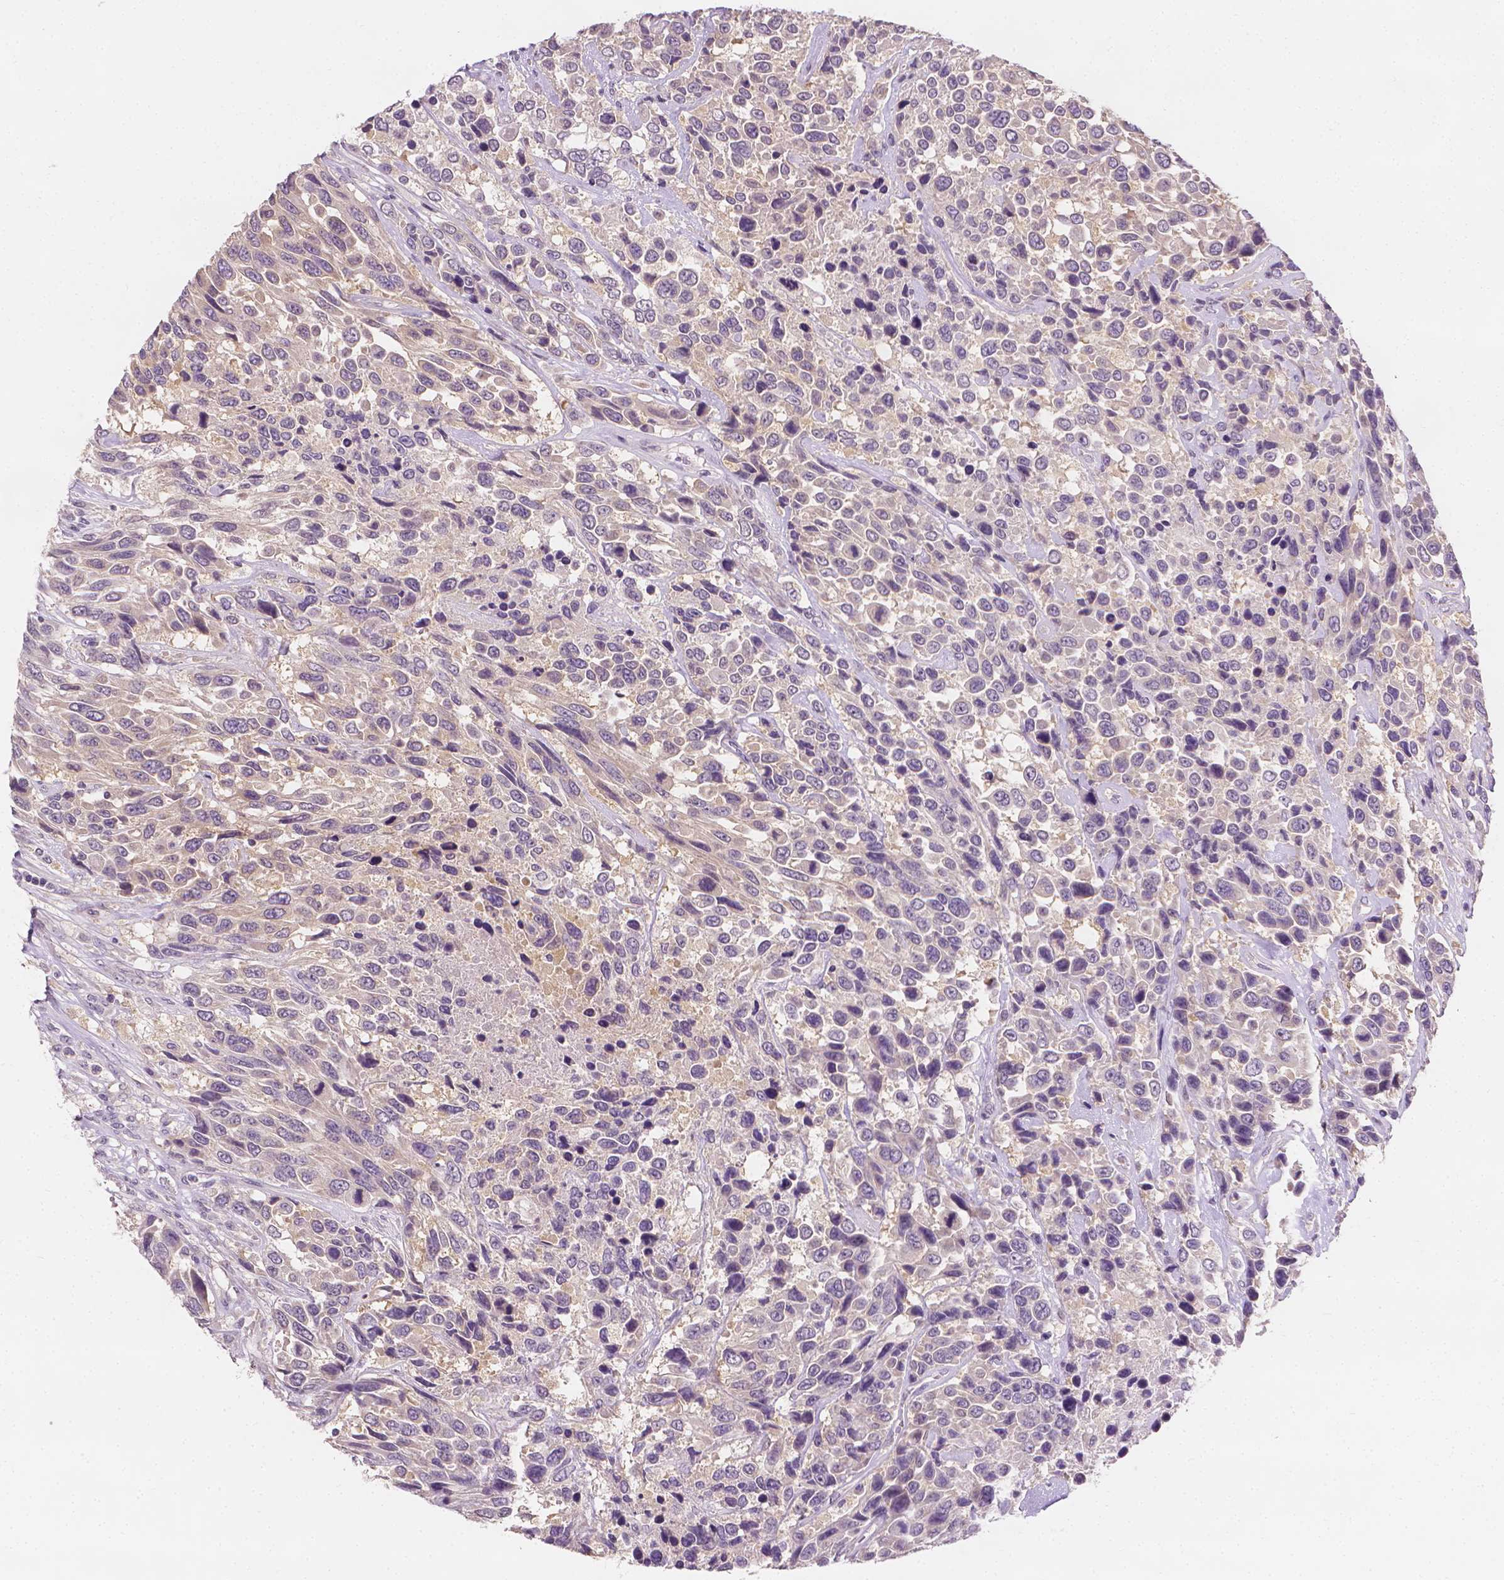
{"staining": {"intensity": "negative", "quantity": "none", "location": "none"}, "tissue": "urothelial cancer", "cell_type": "Tumor cells", "image_type": "cancer", "snomed": [{"axis": "morphology", "description": "Urothelial carcinoma, High grade"}, {"axis": "topography", "description": "Urinary bladder"}], "caption": "The photomicrograph demonstrates no significant expression in tumor cells of urothelial cancer.", "gene": "FASN", "patient": {"sex": "female", "age": 70}}